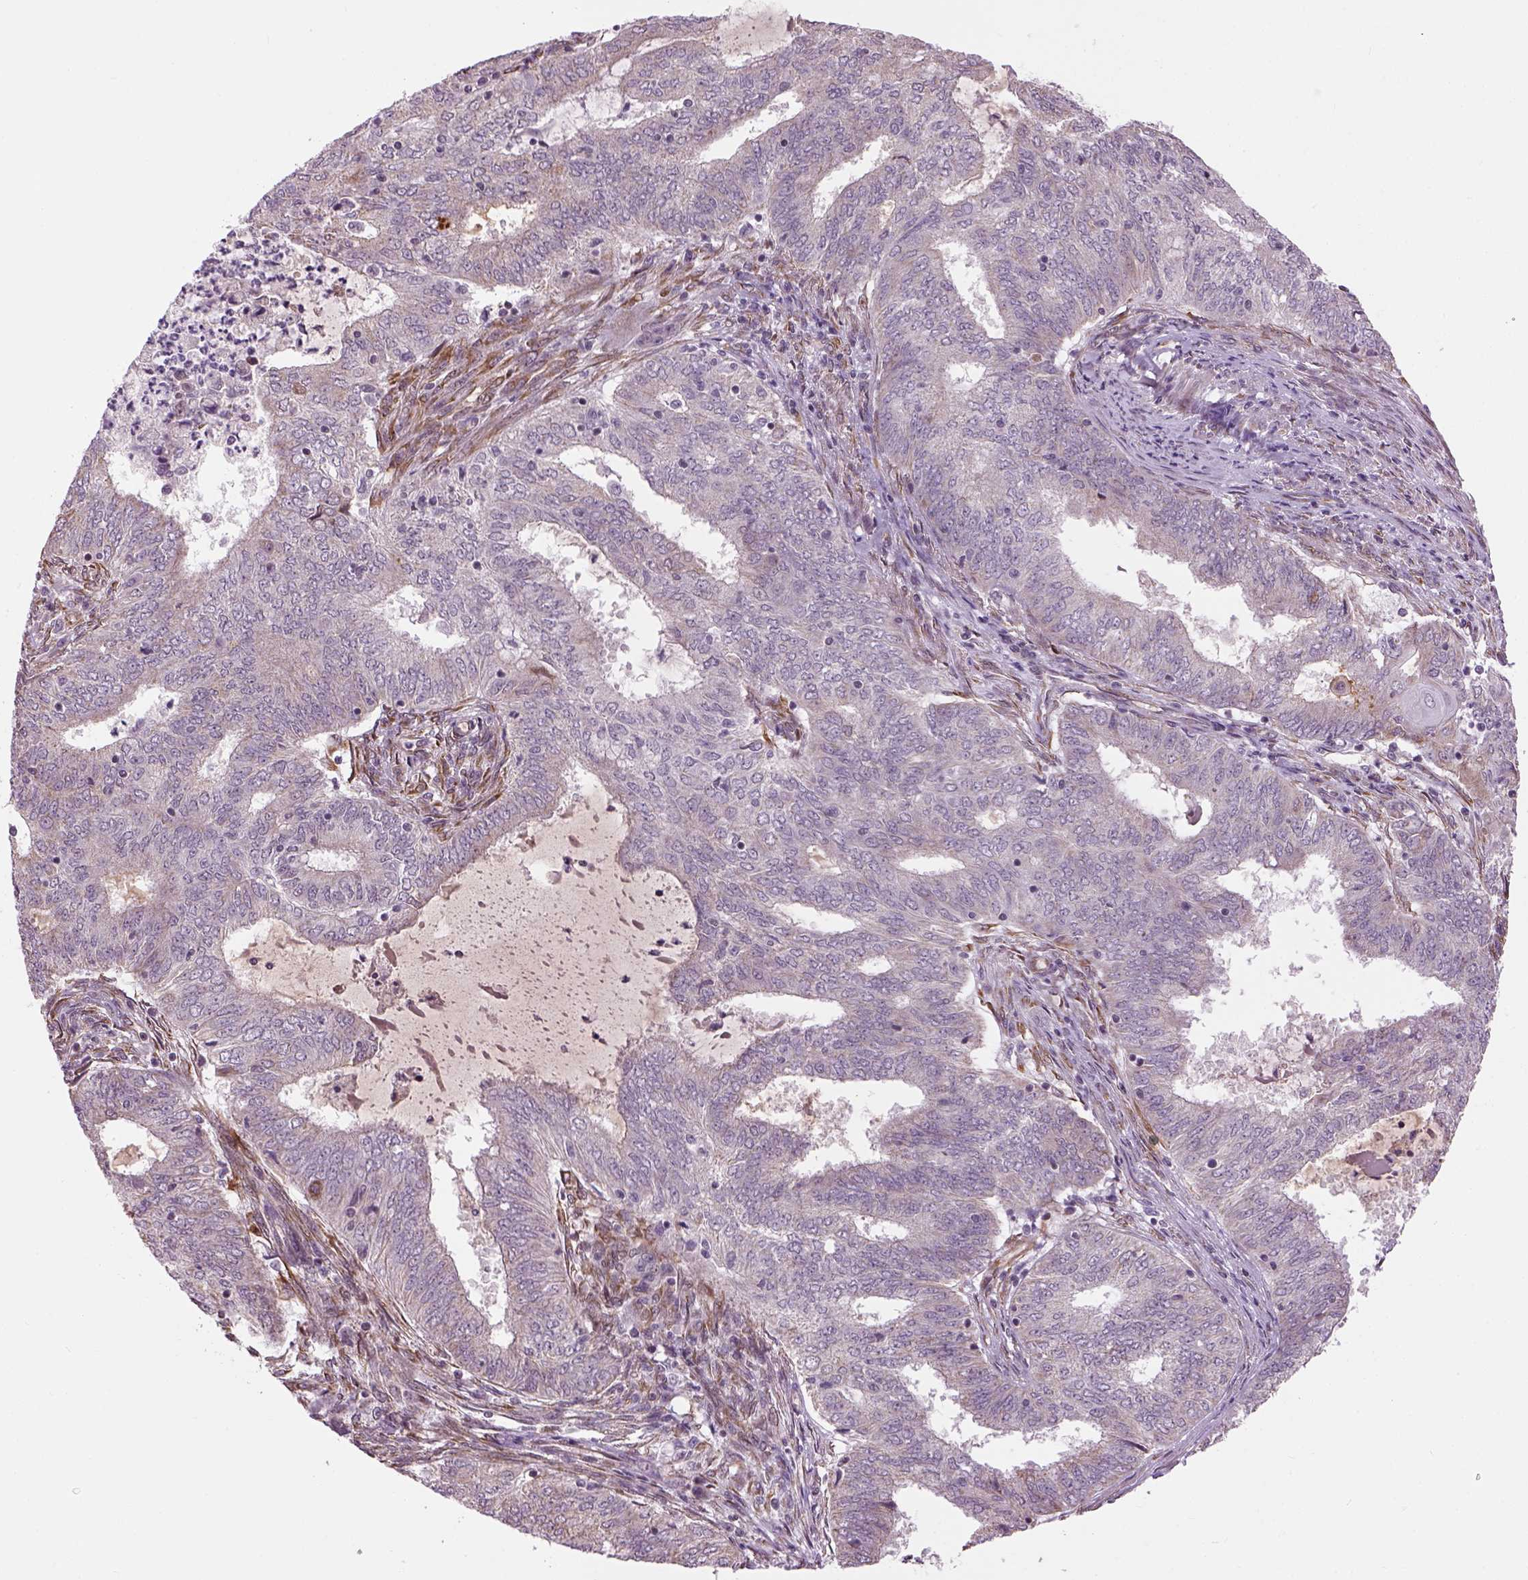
{"staining": {"intensity": "negative", "quantity": "none", "location": "none"}, "tissue": "endometrial cancer", "cell_type": "Tumor cells", "image_type": "cancer", "snomed": [{"axis": "morphology", "description": "Adenocarcinoma, NOS"}, {"axis": "topography", "description": "Endometrium"}], "caption": "IHC histopathology image of adenocarcinoma (endometrial) stained for a protein (brown), which shows no positivity in tumor cells.", "gene": "XK", "patient": {"sex": "female", "age": 62}}